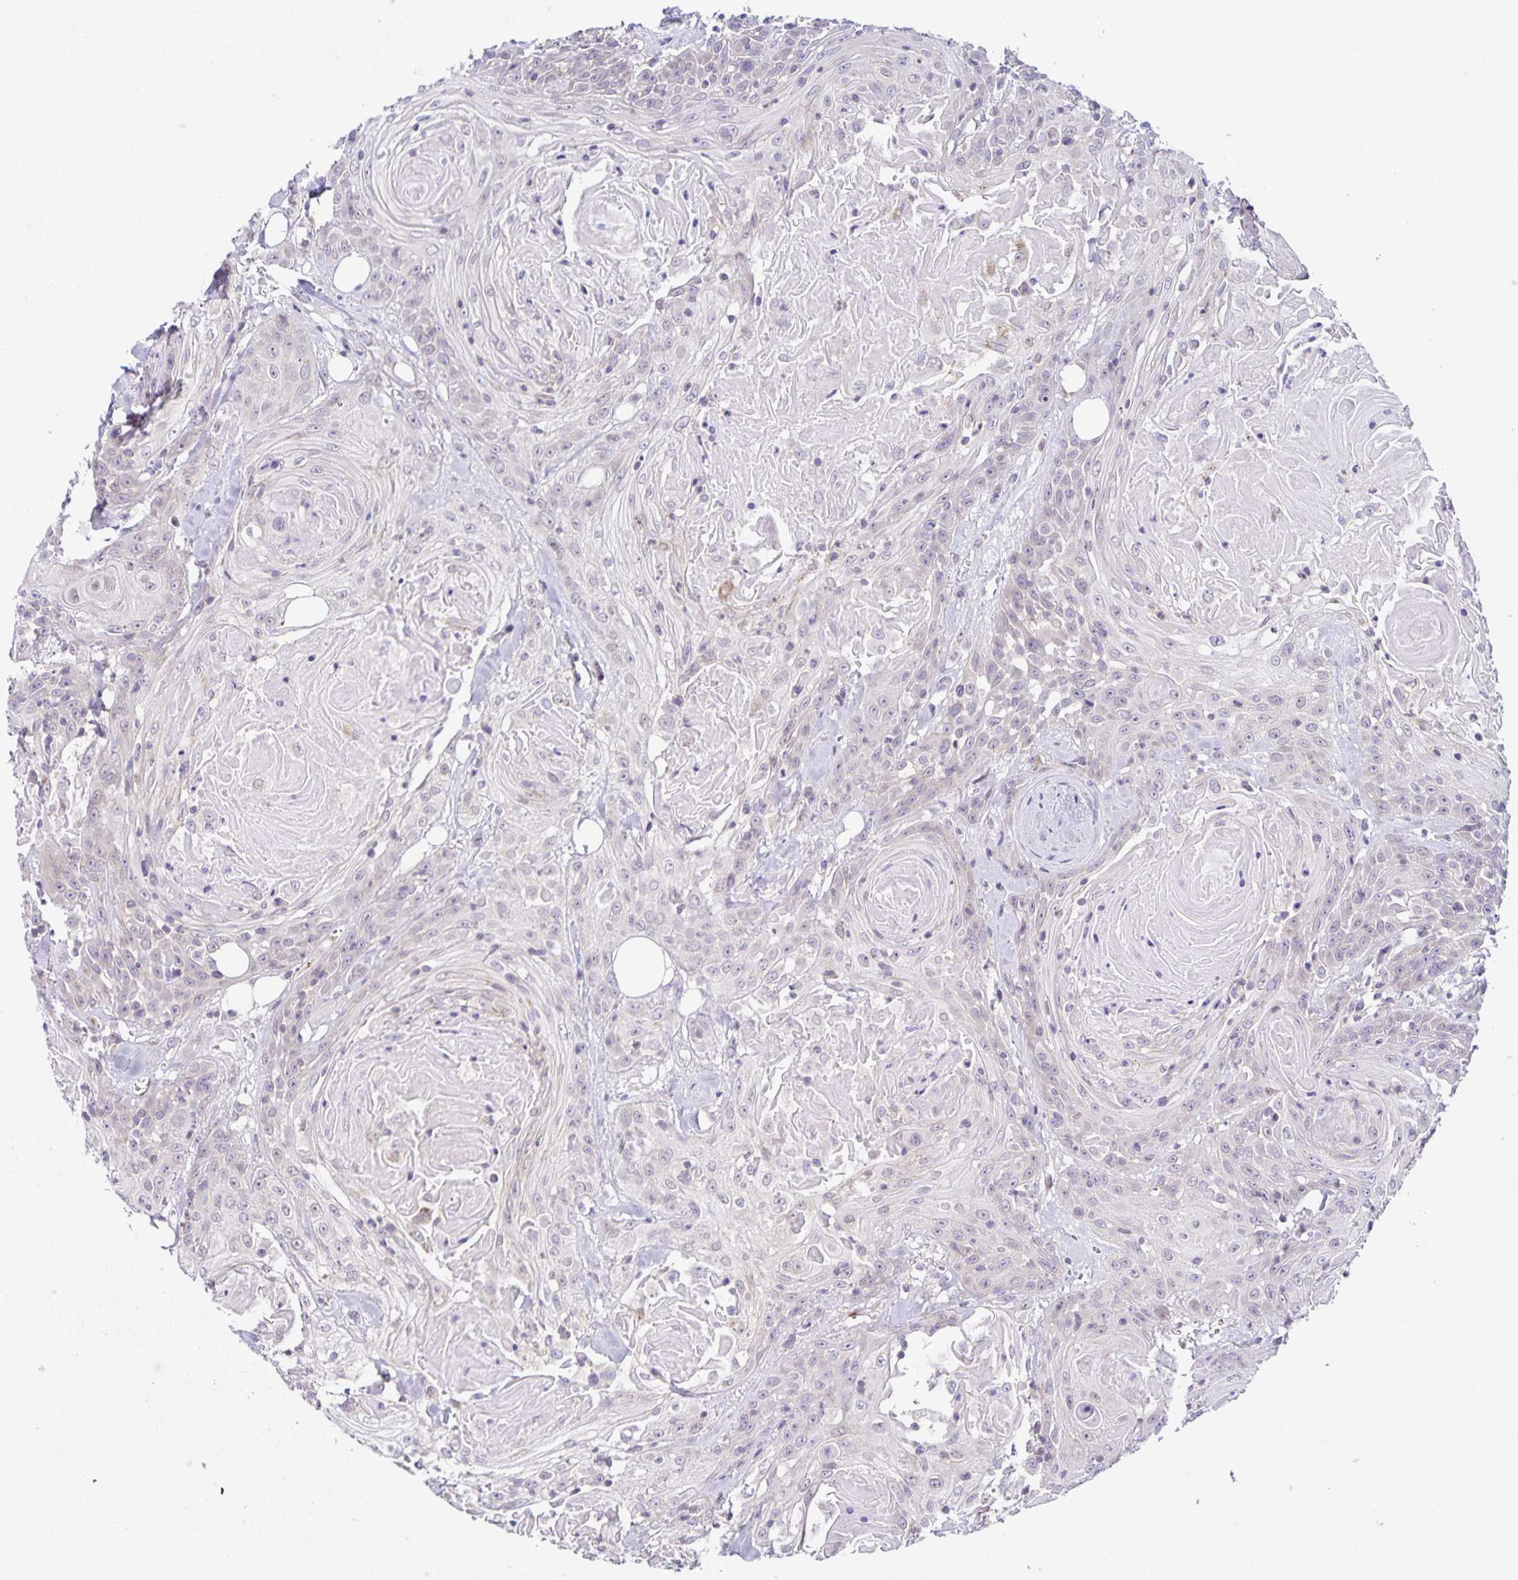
{"staining": {"intensity": "negative", "quantity": "none", "location": "none"}, "tissue": "head and neck cancer", "cell_type": "Tumor cells", "image_type": "cancer", "snomed": [{"axis": "morphology", "description": "Squamous cell carcinoma, NOS"}, {"axis": "topography", "description": "Head-Neck"}], "caption": "Immunohistochemistry image of head and neck squamous cell carcinoma stained for a protein (brown), which displays no positivity in tumor cells.", "gene": "STPG4", "patient": {"sex": "female", "age": 84}}